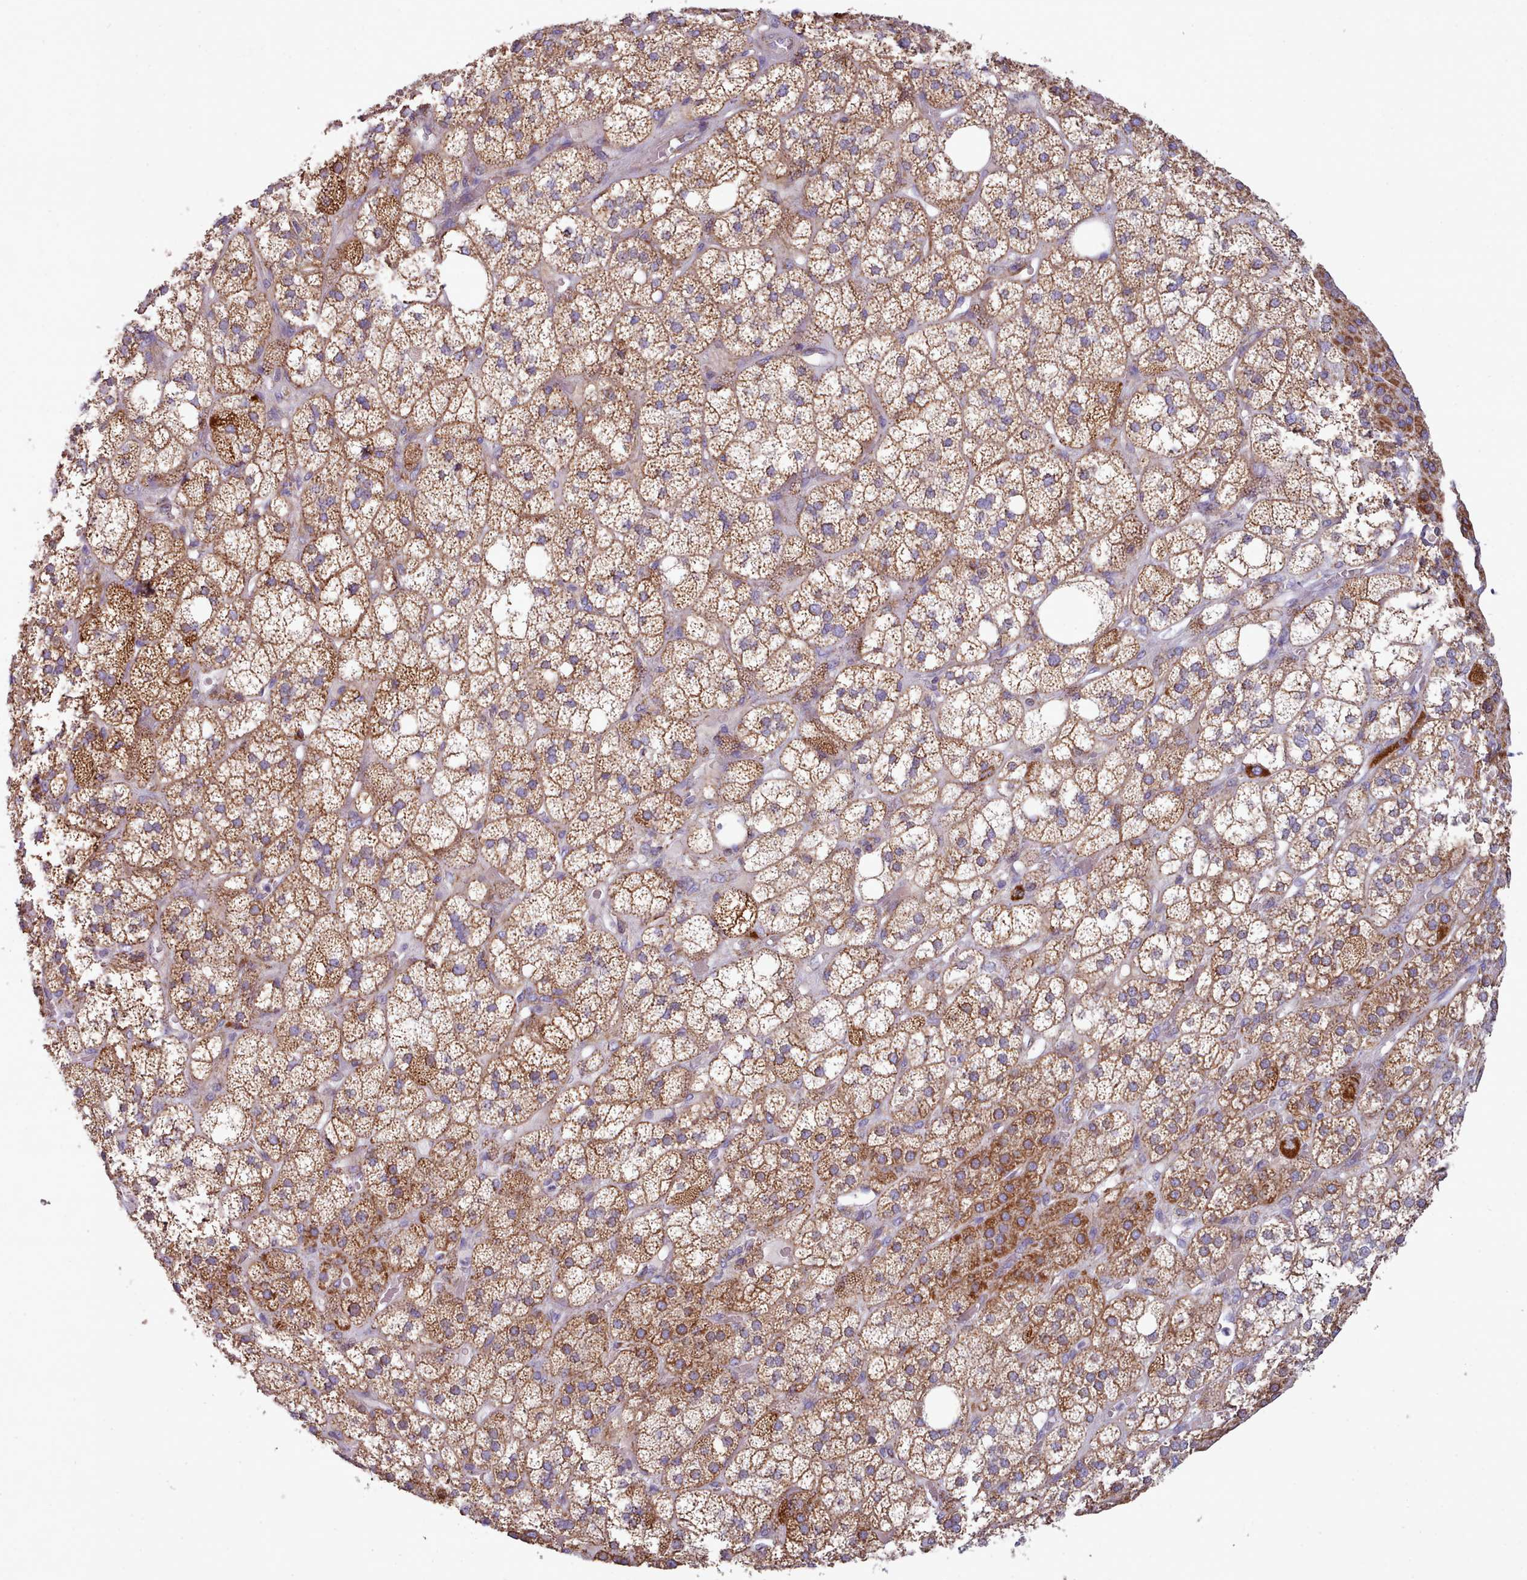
{"staining": {"intensity": "moderate", "quantity": ">75%", "location": "cytoplasmic/membranous"}, "tissue": "adrenal gland", "cell_type": "Glandular cells", "image_type": "normal", "snomed": [{"axis": "morphology", "description": "Normal tissue, NOS"}, {"axis": "topography", "description": "Adrenal gland"}], "caption": "Immunohistochemical staining of normal human adrenal gland reveals >75% levels of moderate cytoplasmic/membranous protein staining in approximately >75% of glandular cells. (Stains: DAB in brown, nuclei in blue, Microscopy: brightfield microscopy at high magnification).", "gene": "SRP54", "patient": {"sex": "male", "age": 61}}